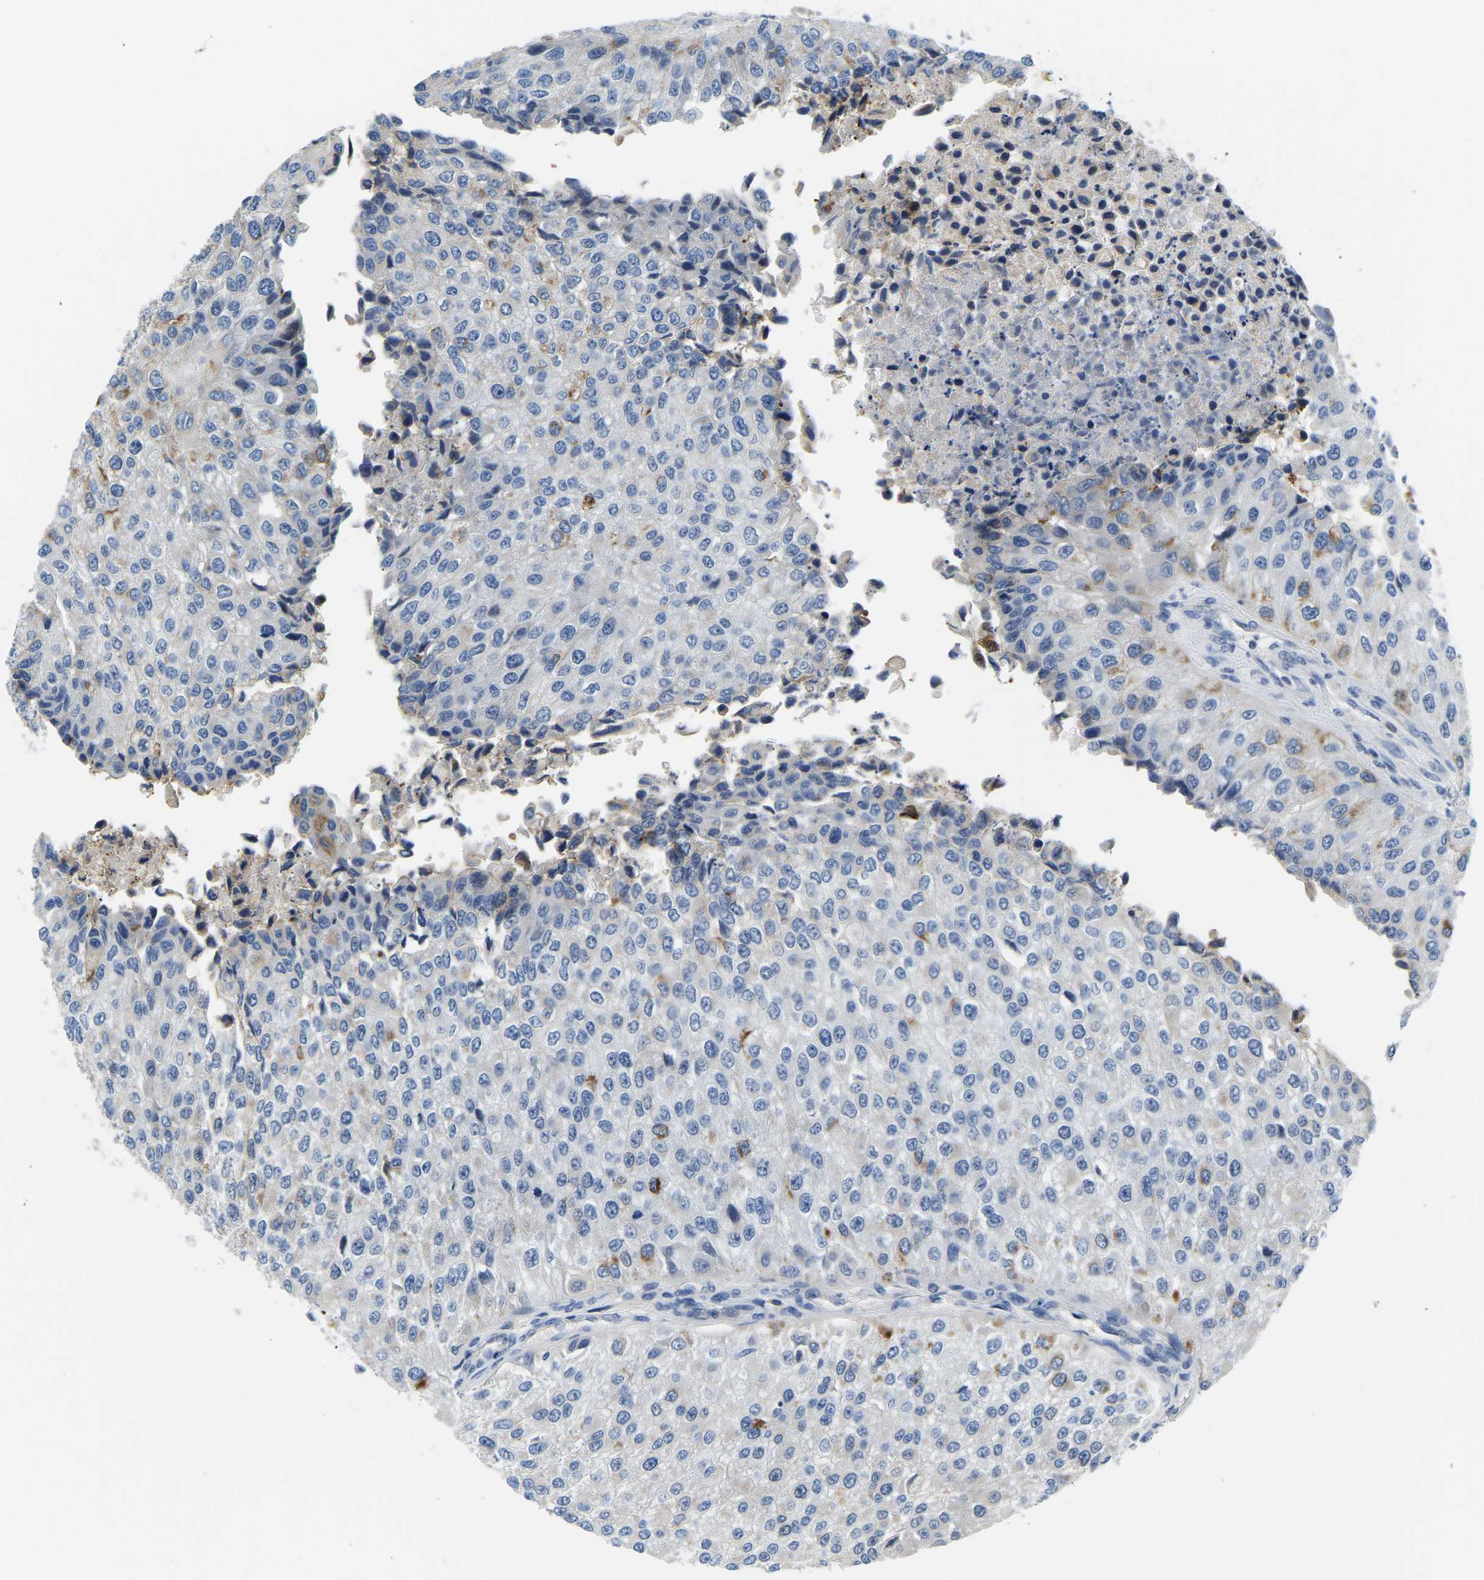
{"staining": {"intensity": "negative", "quantity": "none", "location": "none"}, "tissue": "urothelial cancer", "cell_type": "Tumor cells", "image_type": "cancer", "snomed": [{"axis": "morphology", "description": "Urothelial carcinoma, High grade"}, {"axis": "topography", "description": "Kidney"}, {"axis": "topography", "description": "Urinary bladder"}], "caption": "IHC micrograph of neoplastic tissue: human high-grade urothelial carcinoma stained with DAB exhibits no significant protein positivity in tumor cells.", "gene": "LIAS", "patient": {"sex": "male", "age": 77}}